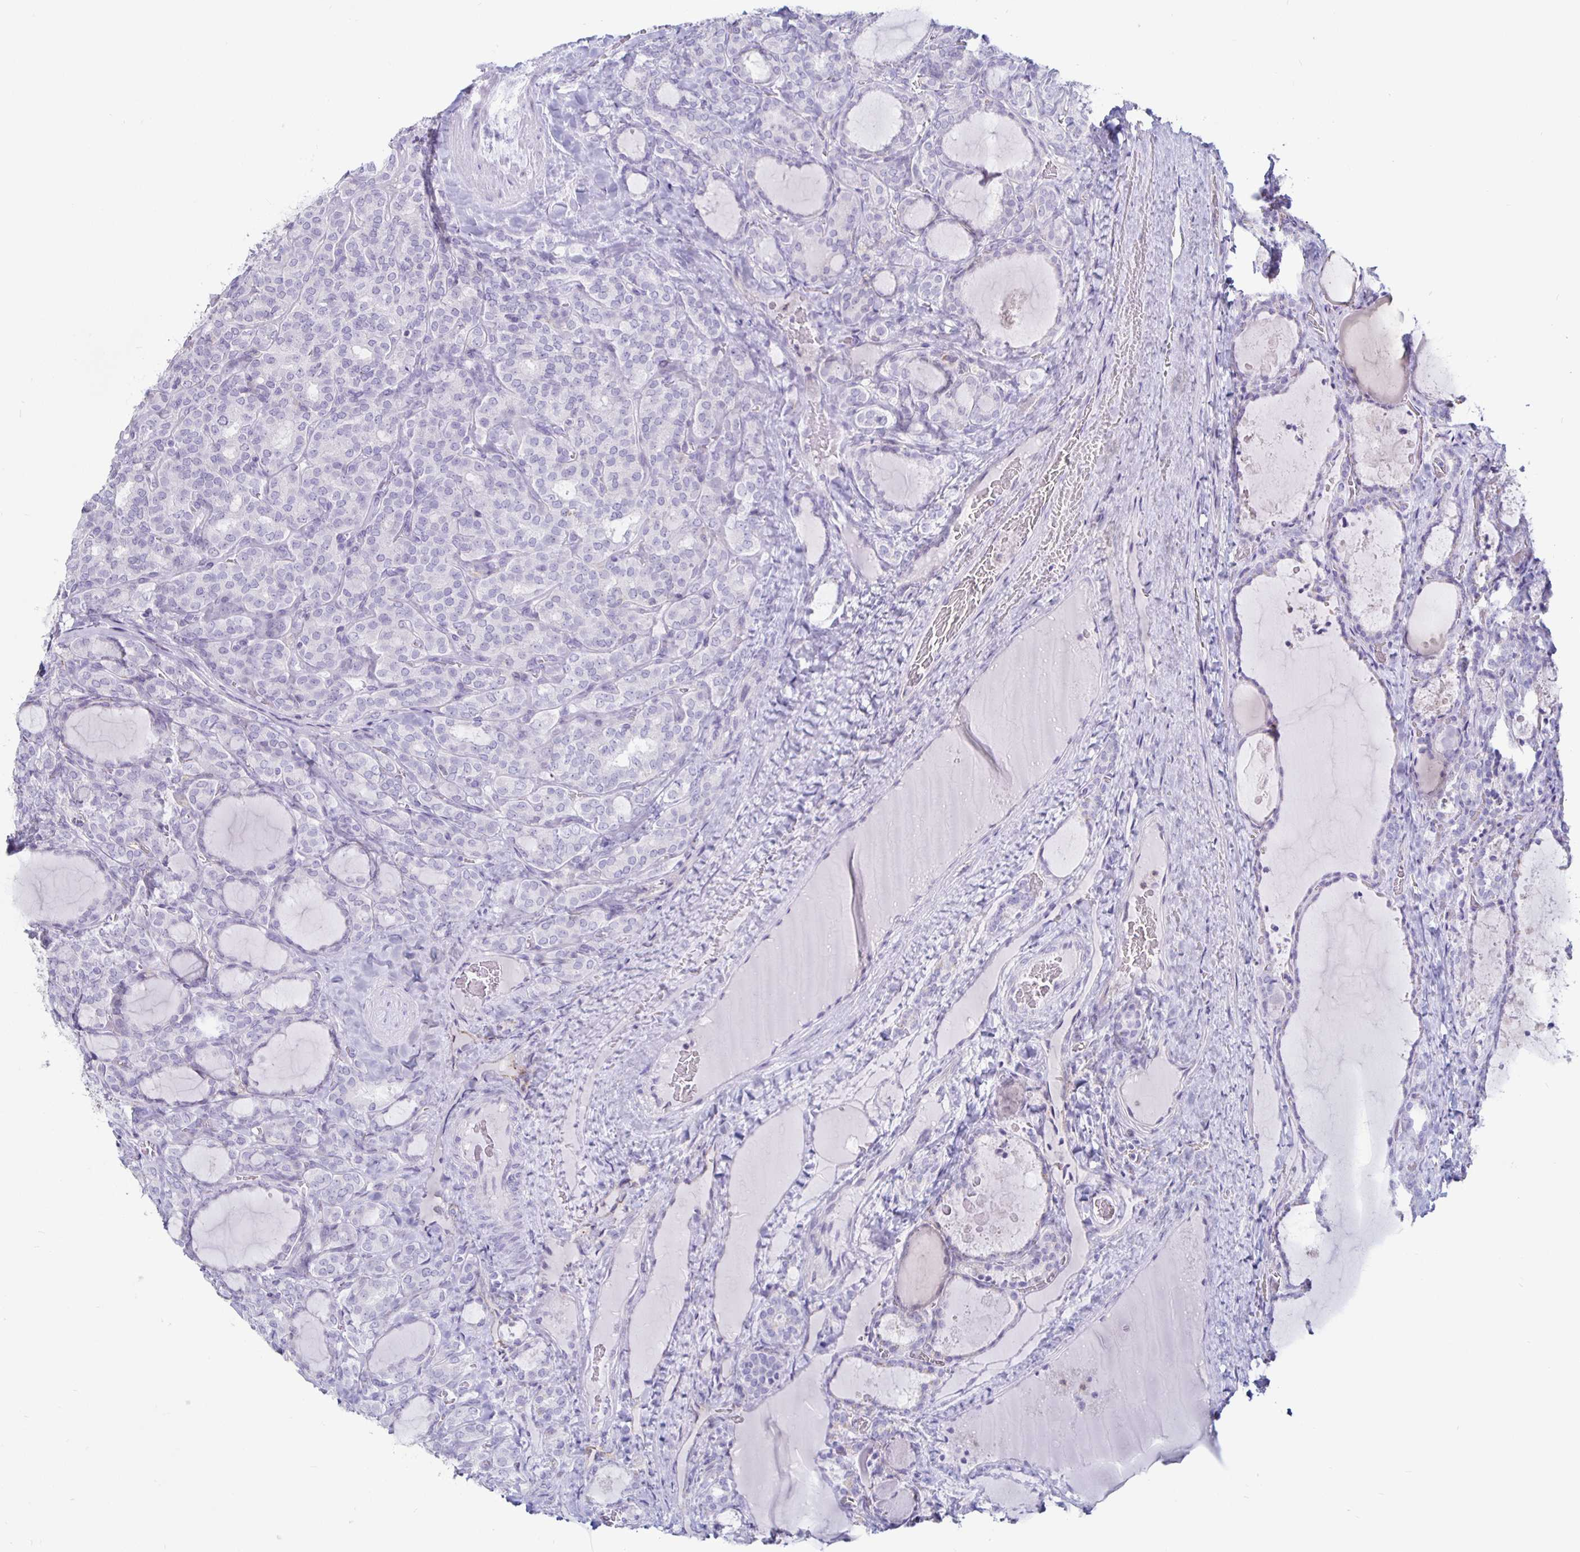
{"staining": {"intensity": "negative", "quantity": "none", "location": "none"}, "tissue": "thyroid cancer", "cell_type": "Tumor cells", "image_type": "cancer", "snomed": [{"axis": "morphology", "description": "Normal tissue, NOS"}, {"axis": "morphology", "description": "Follicular adenoma carcinoma, NOS"}, {"axis": "topography", "description": "Thyroid gland"}], "caption": "Follicular adenoma carcinoma (thyroid) was stained to show a protein in brown. There is no significant positivity in tumor cells.", "gene": "SIRPA", "patient": {"sex": "female", "age": 31}}